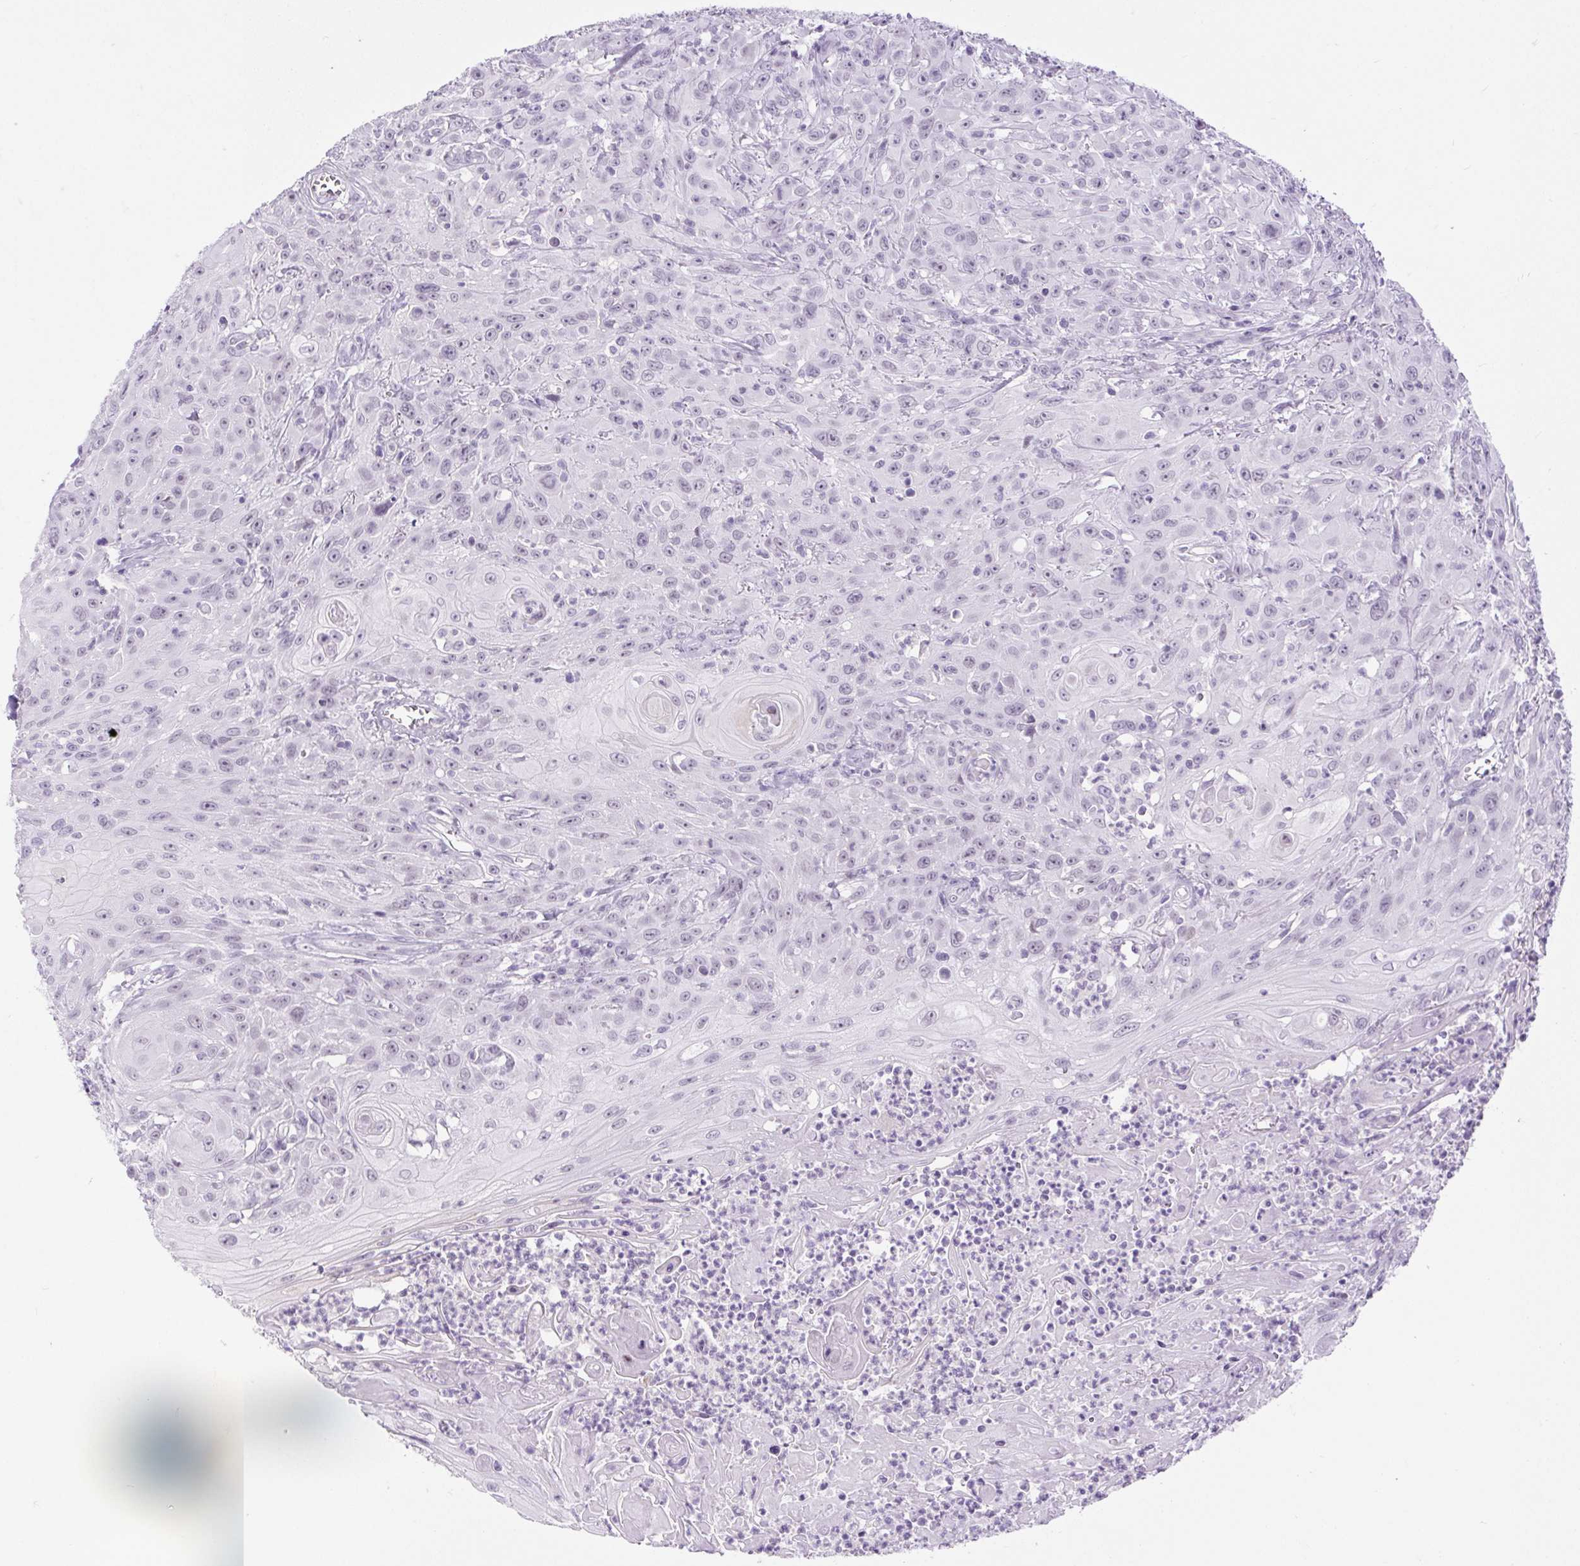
{"staining": {"intensity": "negative", "quantity": "none", "location": "none"}, "tissue": "head and neck cancer", "cell_type": "Tumor cells", "image_type": "cancer", "snomed": [{"axis": "morphology", "description": "Squamous cell carcinoma, NOS"}, {"axis": "topography", "description": "Skin"}, {"axis": "topography", "description": "Head-Neck"}], "caption": "Immunohistochemistry (IHC) micrograph of neoplastic tissue: human head and neck cancer stained with DAB demonstrates no significant protein expression in tumor cells.", "gene": "BCAS1", "patient": {"sex": "male", "age": 80}}